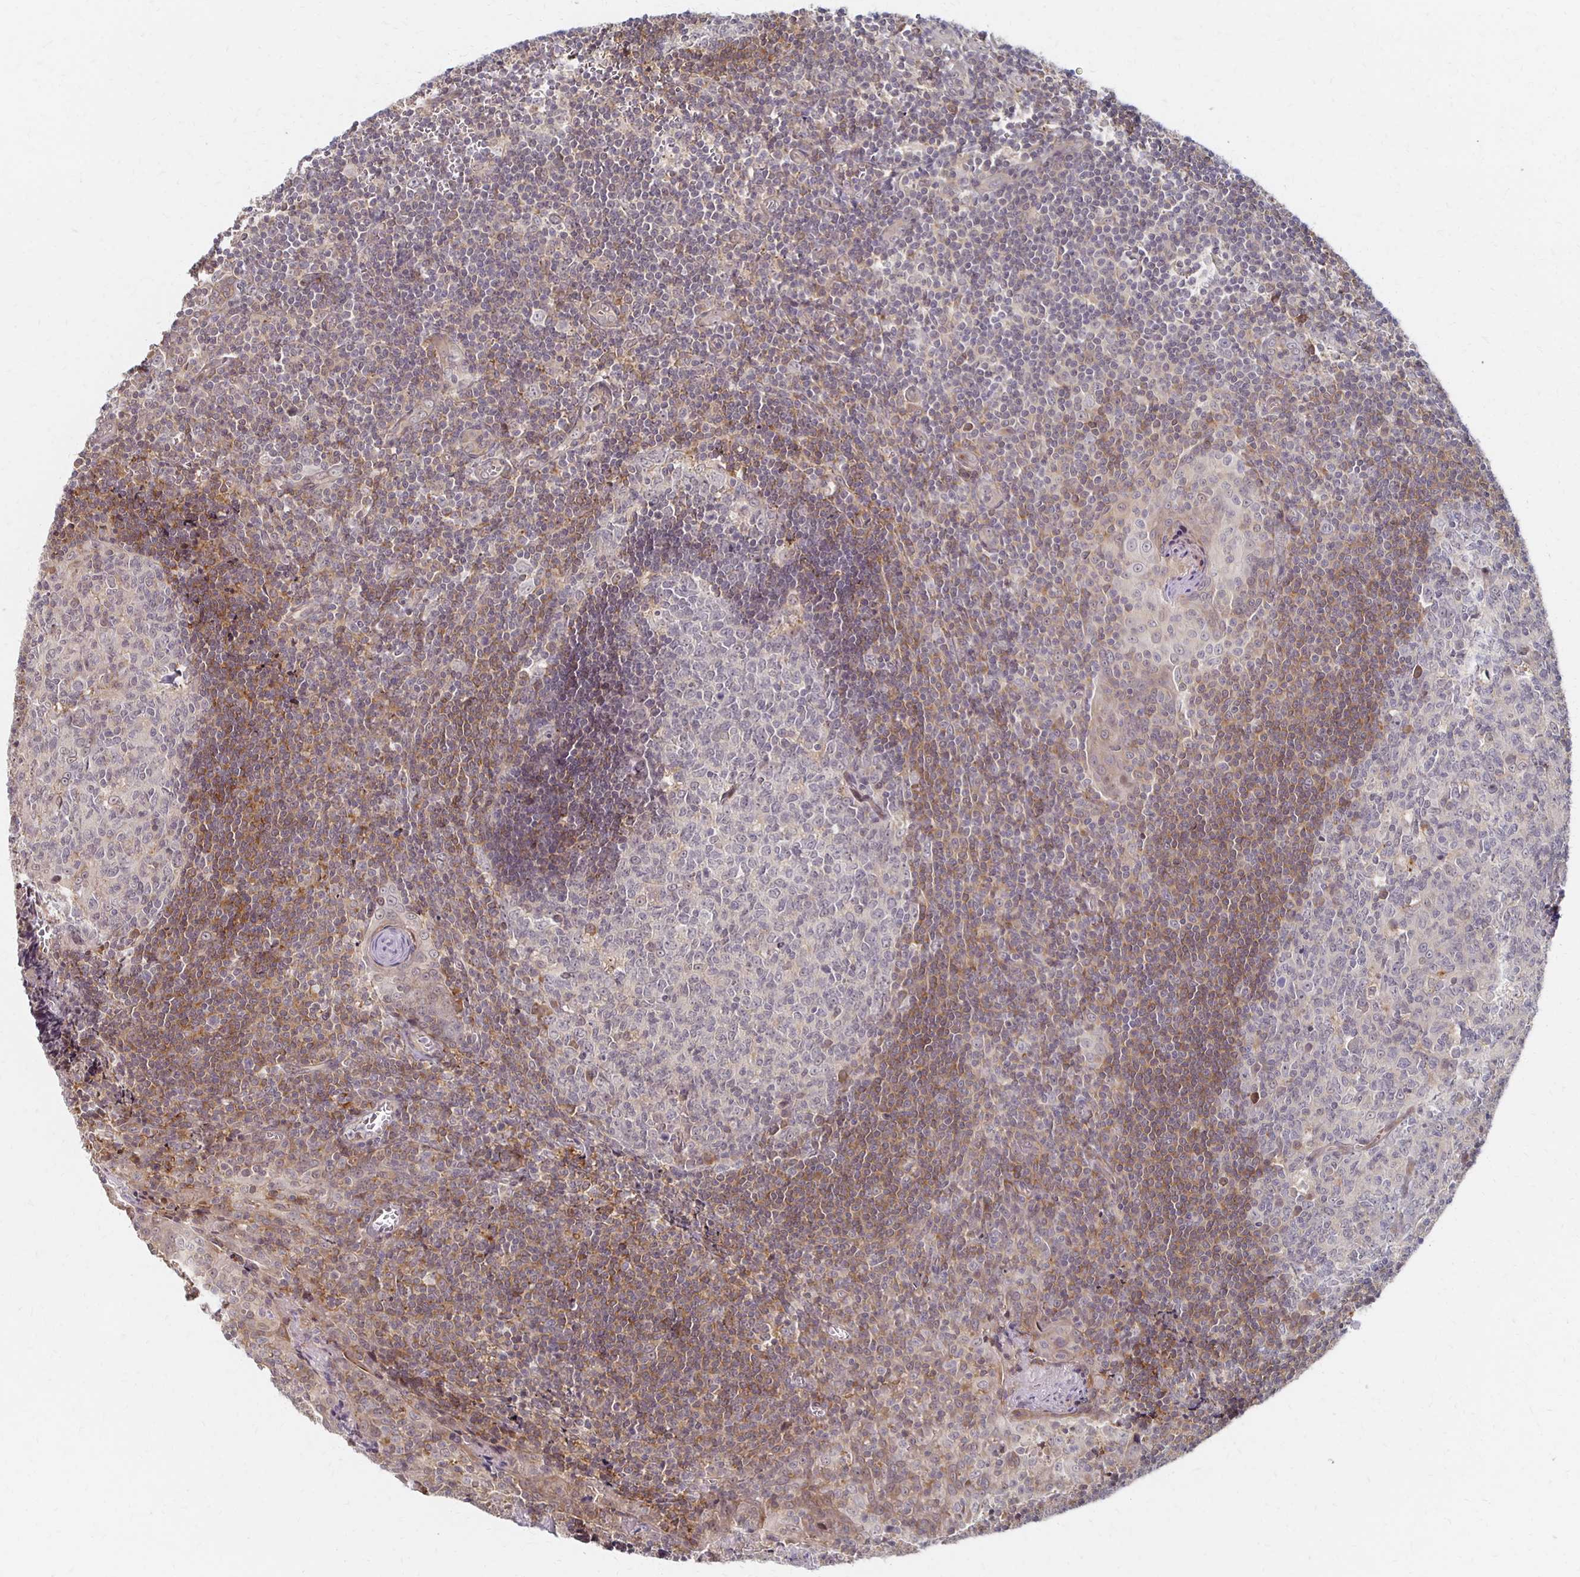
{"staining": {"intensity": "moderate", "quantity": "<25%", "location": "cytoplasmic/membranous"}, "tissue": "tonsil", "cell_type": "Germinal center cells", "image_type": "normal", "snomed": [{"axis": "morphology", "description": "Normal tissue, NOS"}, {"axis": "morphology", "description": "Inflammation, NOS"}, {"axis": "topography", "description": "Tonsil"}], "caption": "Normal tonsil was stained to show a protein in brown. There is low levels of moderate cytoplasmic/membranous positivity in approximately <25% of germinal center cells.", "gene": "PRKCB", "patient": {"sex": "female", "age": 31}}